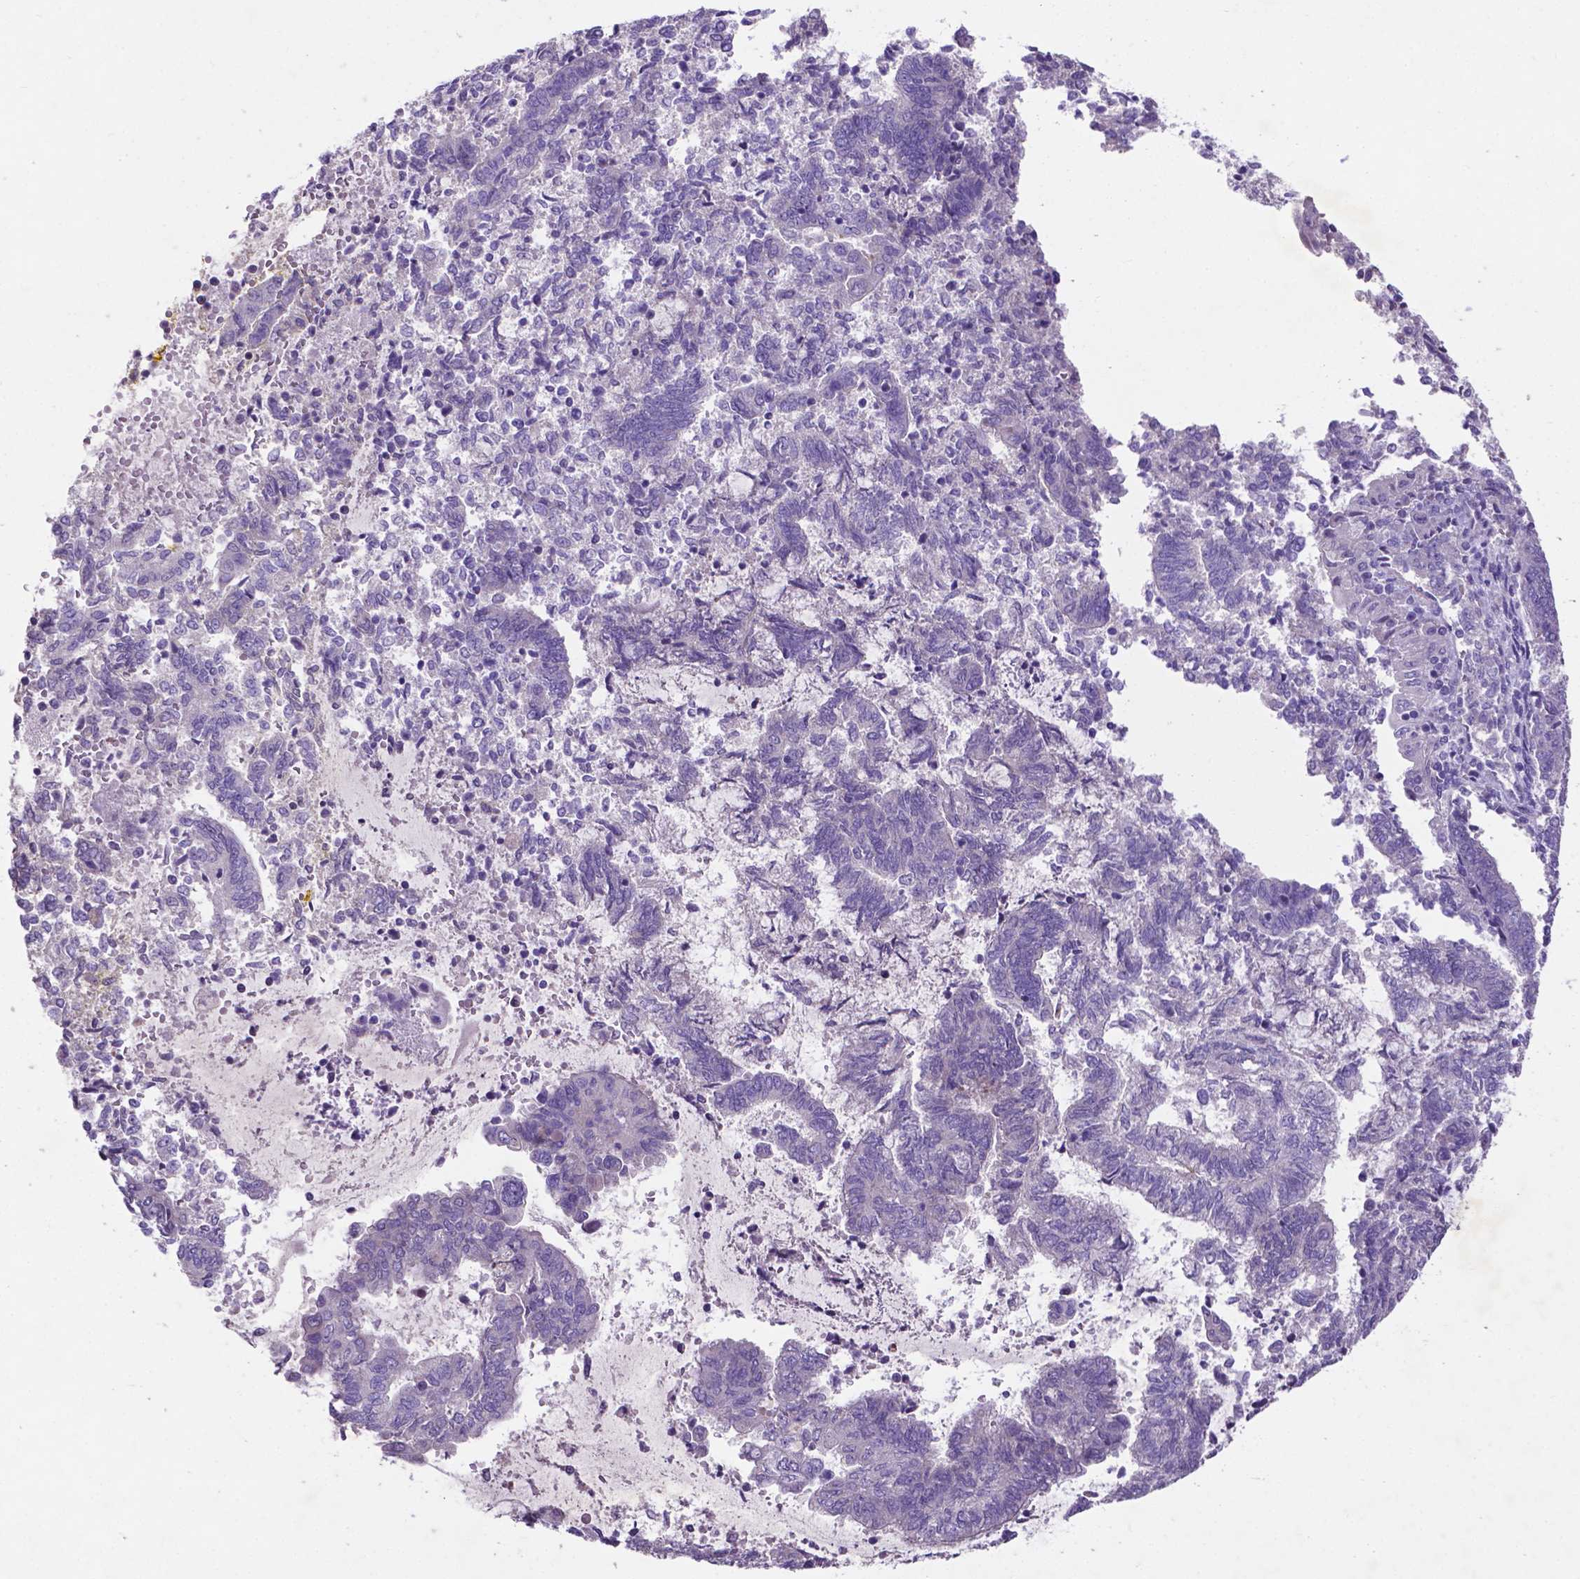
{"staining": {"intensity": "negative", "quantity": "none", "location": "none"}, "tissue": "endometrial cancer", "cell_type": "Tumor cells", "image_type": "cancer", "snomed": [{"axis": "morphology", "description": "Adenocarcinoma, NOS"}, {"axis": "topography", "description": "Endometrium"}], "caption": "High power microscopy micrograph of an immunohistochemistry photomicrograph of endometrial adenocarcinoma, revealing no significant positivity in tumor cells. The staining is performed using DAB (3,3'-diaminobenzidine) brown chromogen with nuclei counter-stained in using hematoxylin.", "gene": "PFKFB4", "patient": {"sex": "female", "age": 65}}